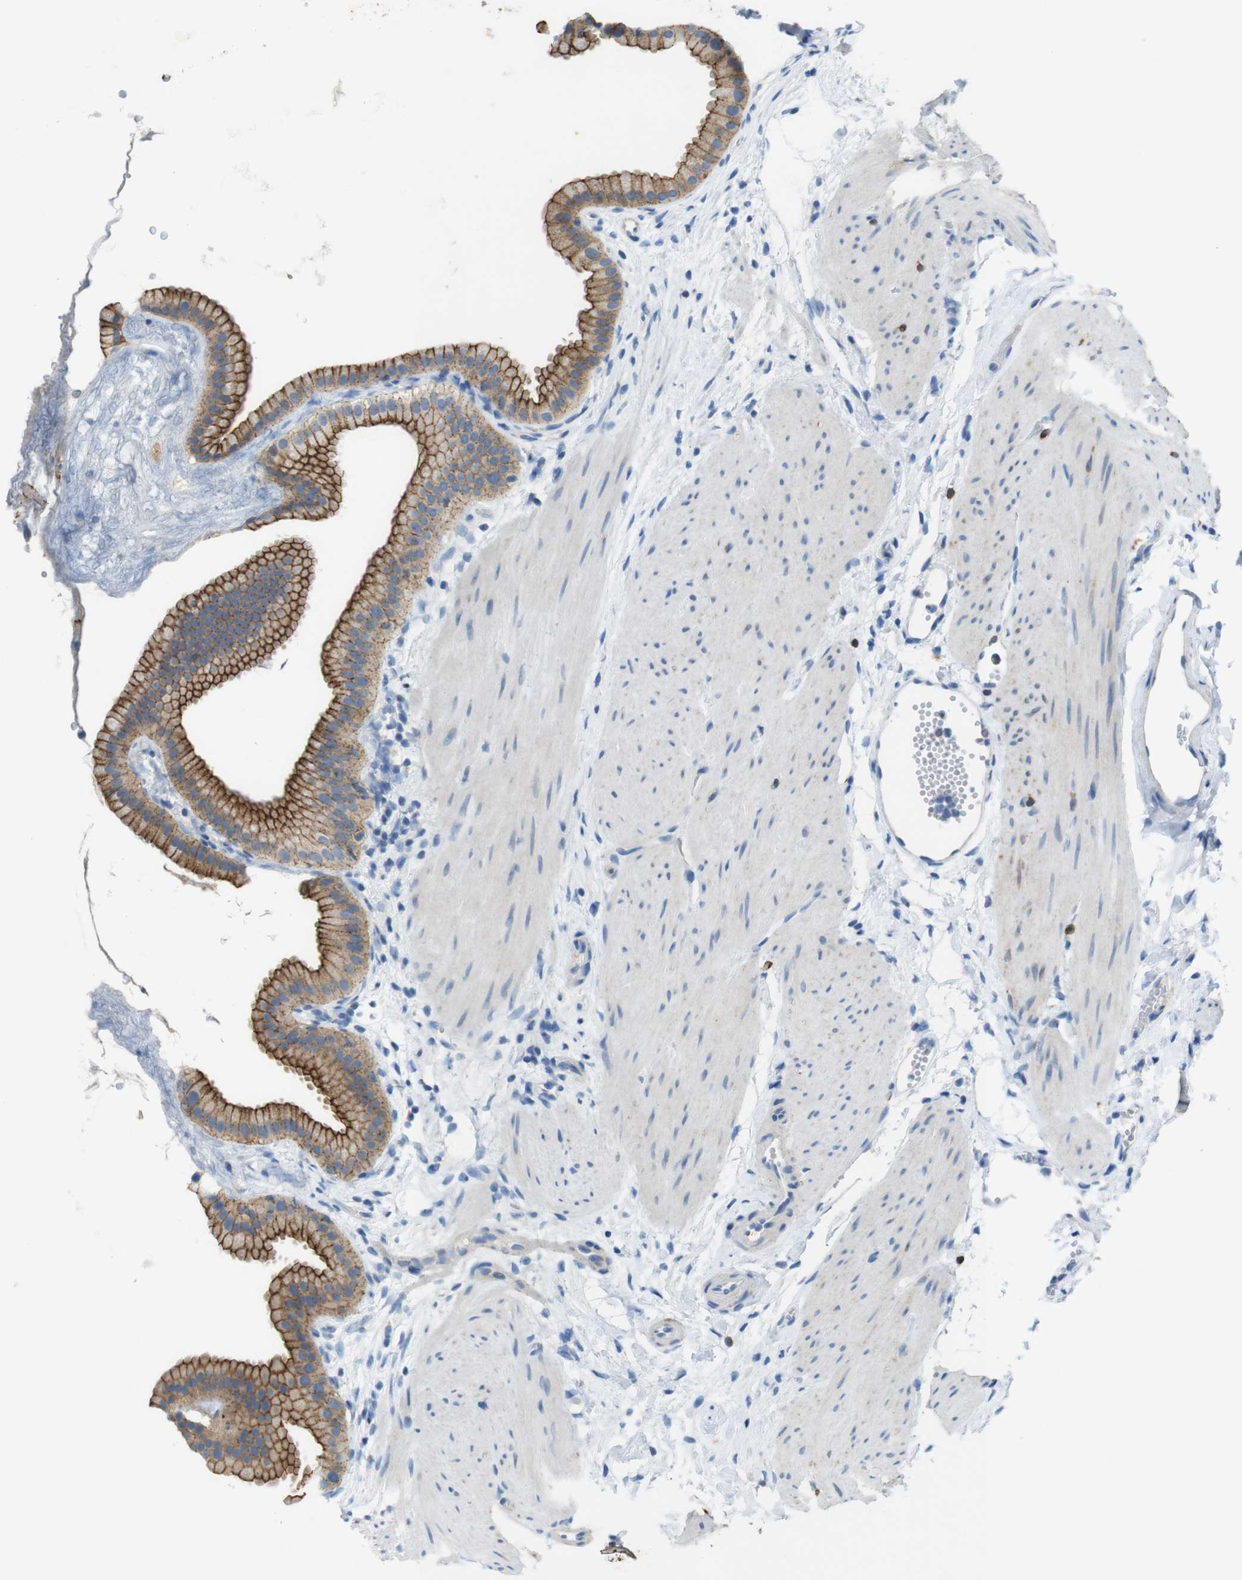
{"staining": {"intensity": "moderate", "quantity": ">75%", "location": "cytoplasmic/membranous"}, "tissue": "gallbladder", "cell_type": "Glandular cells", "image_type": "normal", "snomed": [{"axis": "morphology", "description": "Normal tissue, NOS"}, {"axis": "topography", "description": "Gallbladder"}], "caption": "Gallbladder was stained to show a protein in brown. There is medium levels of moderate cytoplasmic/membranous positivity in about >75% of glandular cells. (IHC, brightfield microscopy, high magnification).", "gene": "TJP3", "patient": {"sex": "female", "age": 64}}